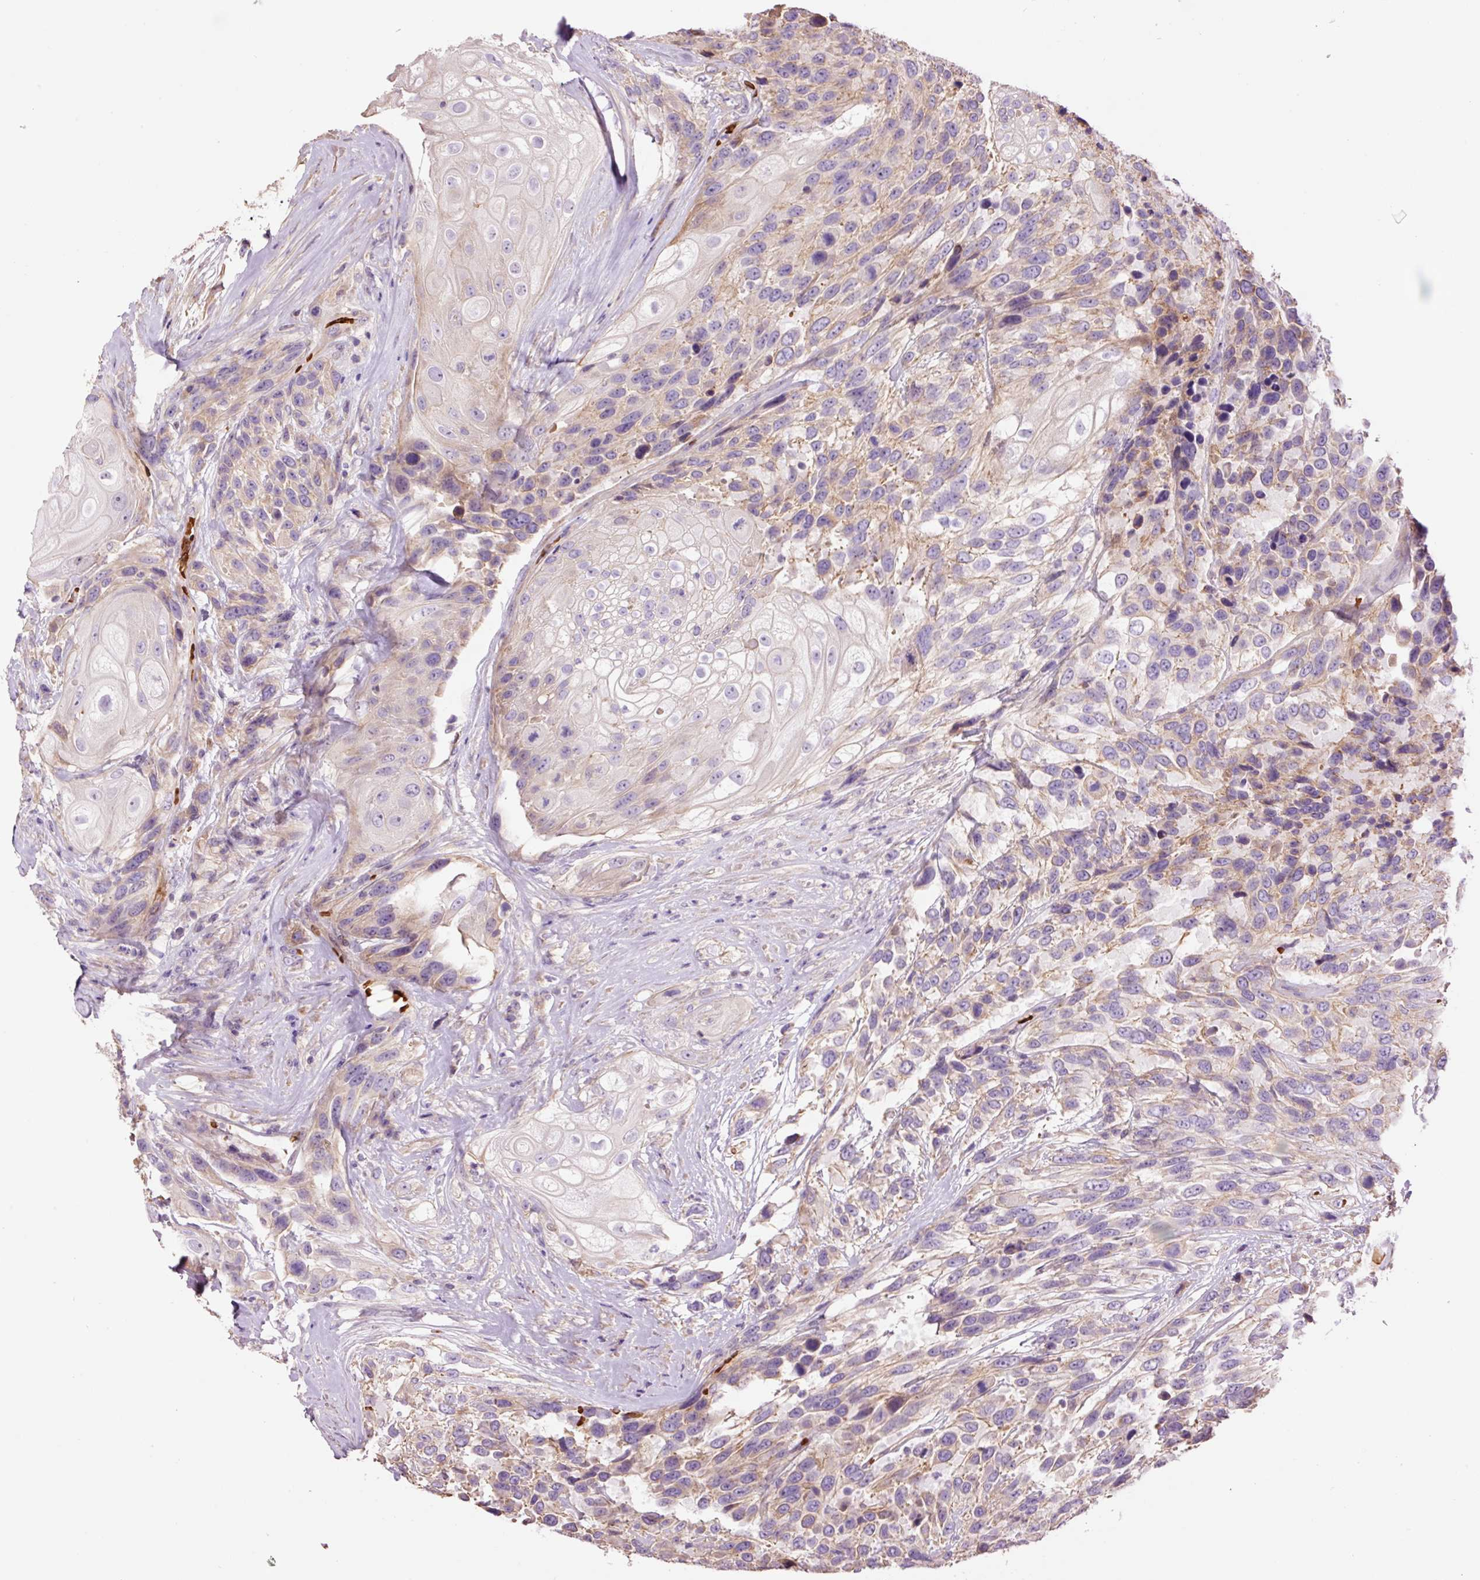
{"staining": {"intensity": "weak", "quantity": "25%-75%", "location": "cytoplasmic/membranous"}, "tissue": "urothelial cancer", "cell_type": "Tumor cells", "image_type": "cancer", "snomed": [{"axis": "morphology", "description": "Urothelial carcinoma, High grade"}, {"axis": "topography", "description": "Urinary bladder"}], "caption": "Human high-grade urothelial carcinoma stained with a protein marker reveals weak staining in tumor cells.", "gene": "TMEM235", "patient": {"sex": "female", "age": 70}}